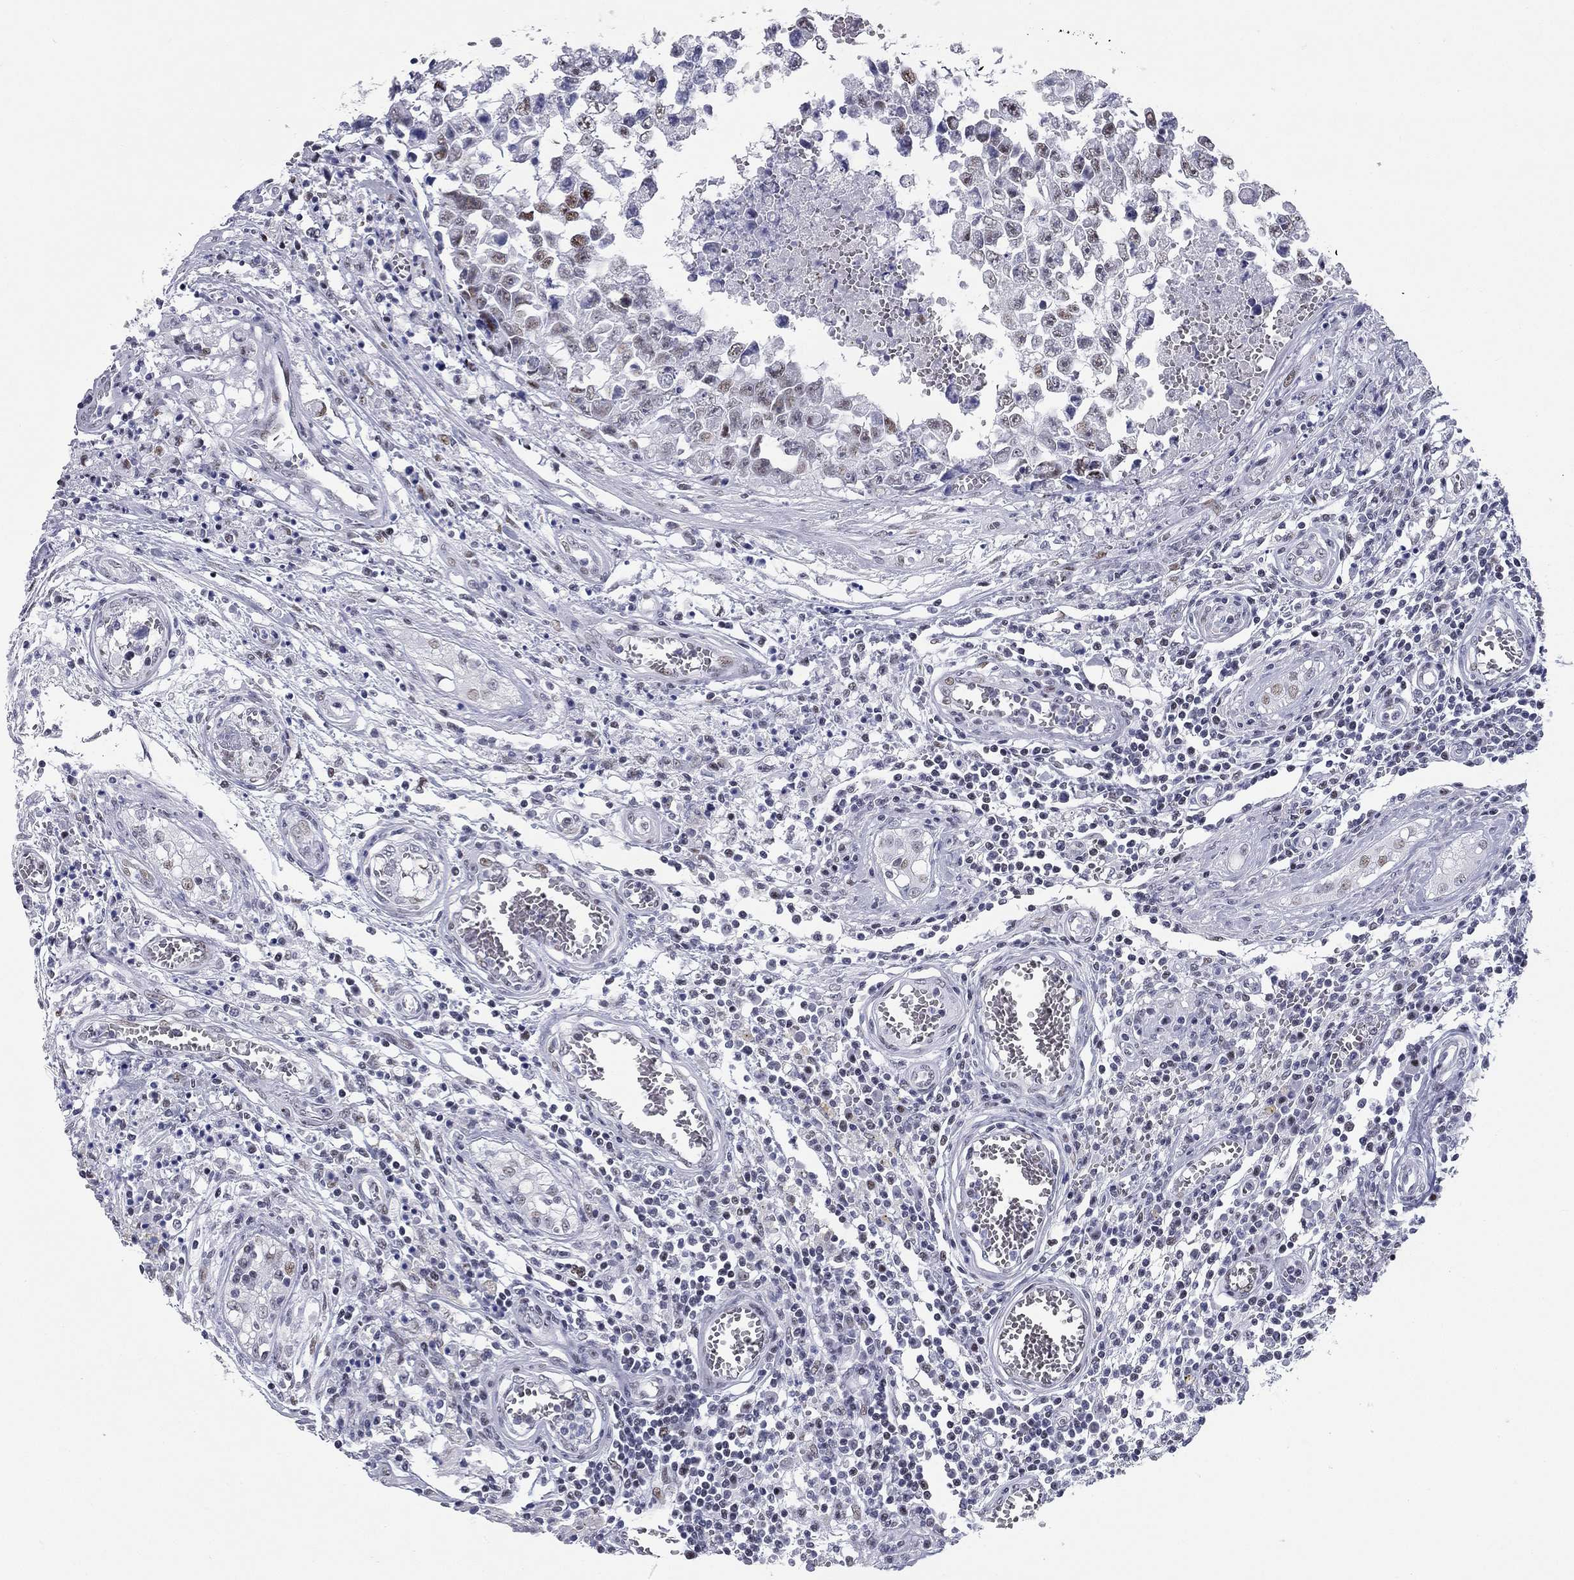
{"staining": {"intensity": "moderate", "quantity": "<25%", "location": "nuclear"}, "tissue": "testis cancer", "cell_type": "Tumor cells", "image_type": "cancer", "snomed": [{"axis": "morphology", "description": "Carcinoma, Embryonal, NOS"}, {"axis": "topography", "description": "Testis"}], "caption": "This image shows immunohistochemistry (IHC) staining of embryonal carcinoma (testis), with low moderate nuclear expression in about <25% of tumor cells.", "gene": "ASF1B", "patient": {"sex": "male", "age": 36}}